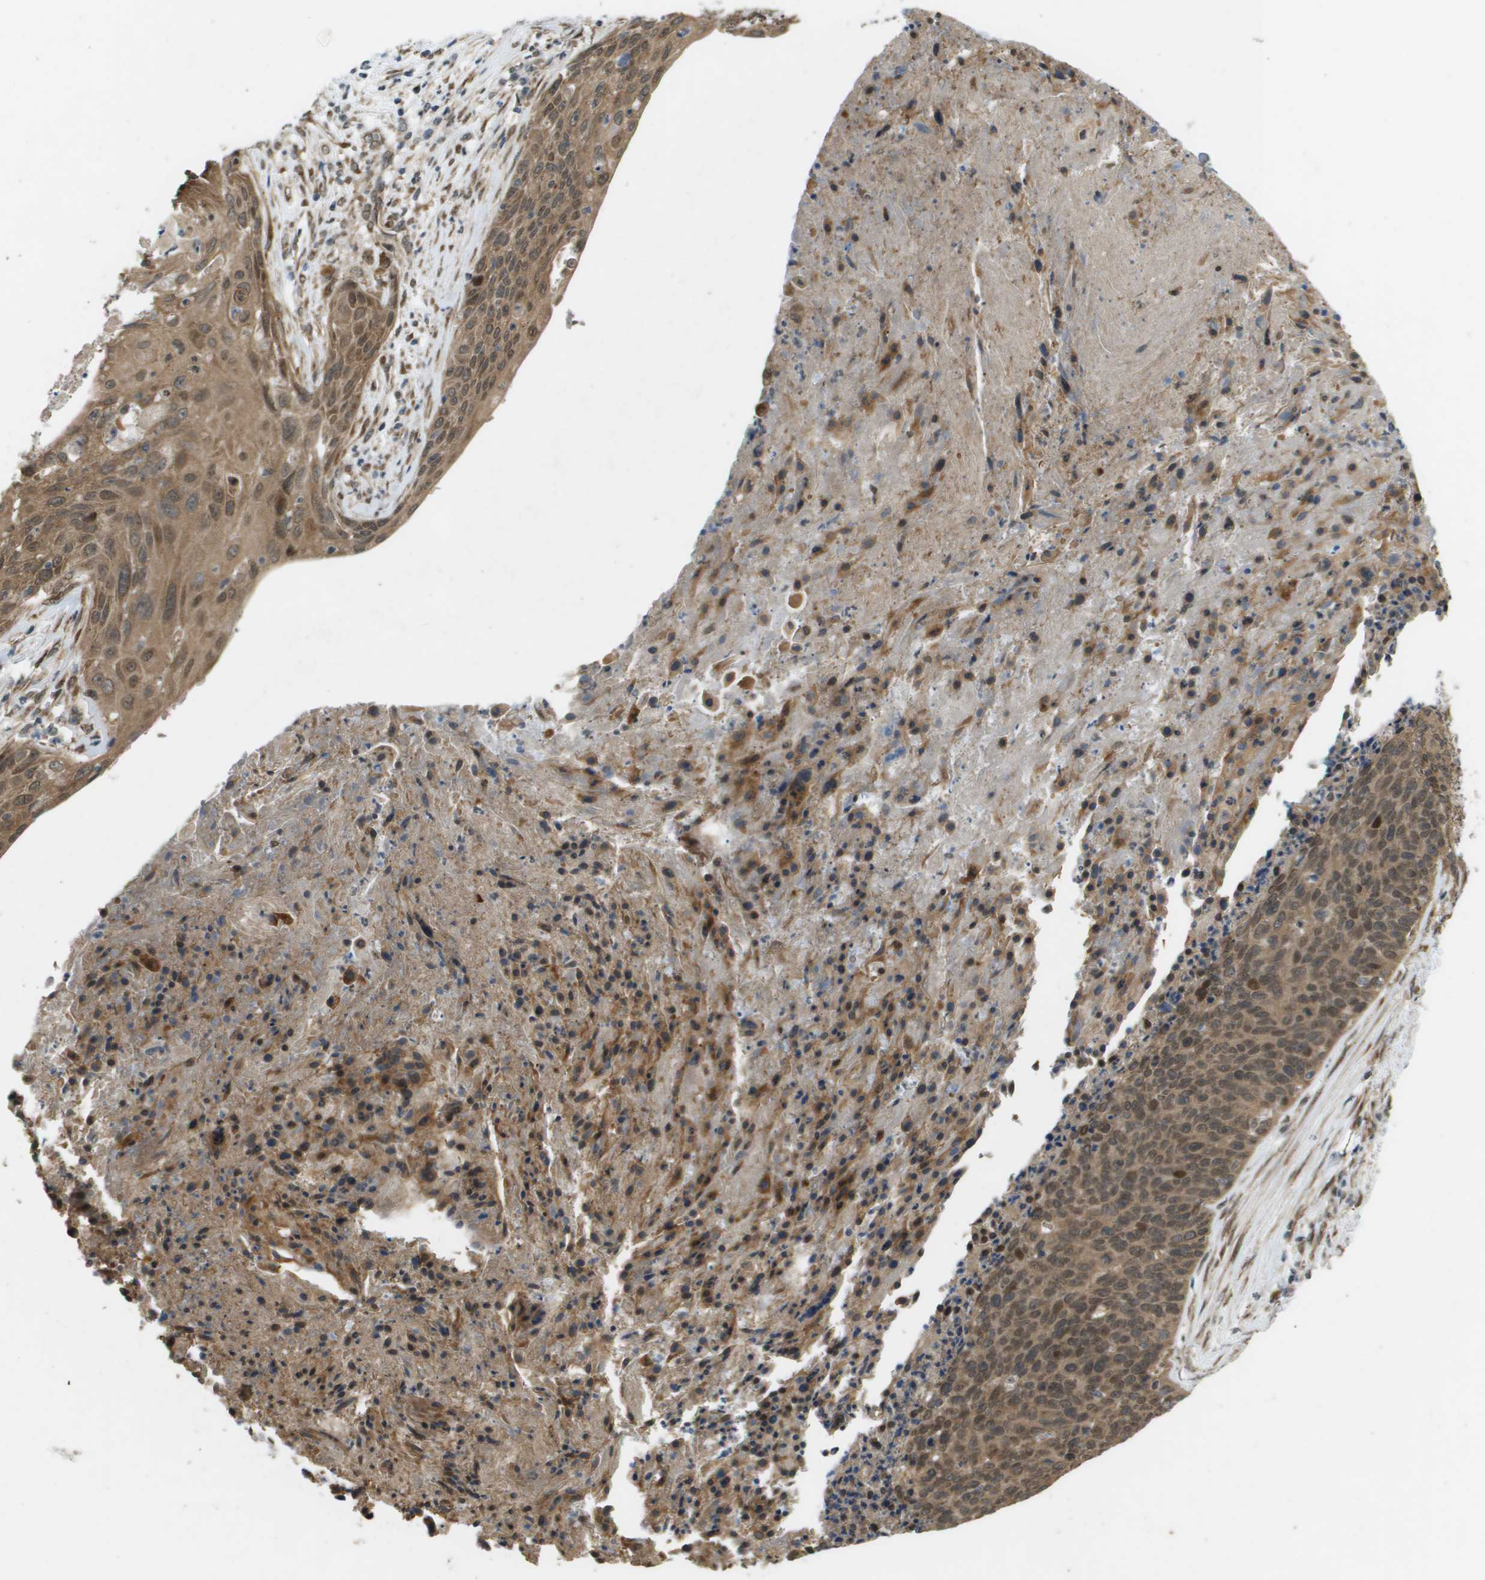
{"staining": {"intensity": "moderate", "quantity": ">75%", "location": "cytoplasmic/membranous"}, "tissue": "cervical cancer", "cell_type": "Tumor cells", "image_type": "cancer", "snomed": [{"axis": "morphology", "description": "Squamous cell carcinoma, NOS"}, {"axis": "topography", "description": "Cervix"}], "caption": "Immunohistochemistry (IHC) of cervical squamous cell carcinoma displays medium levels of moderate cytoplasmic/membranous expression in about >75% of tumor cells.", "gene": "IFNLR1", "patient": {"sex": "female", "age": 55}}